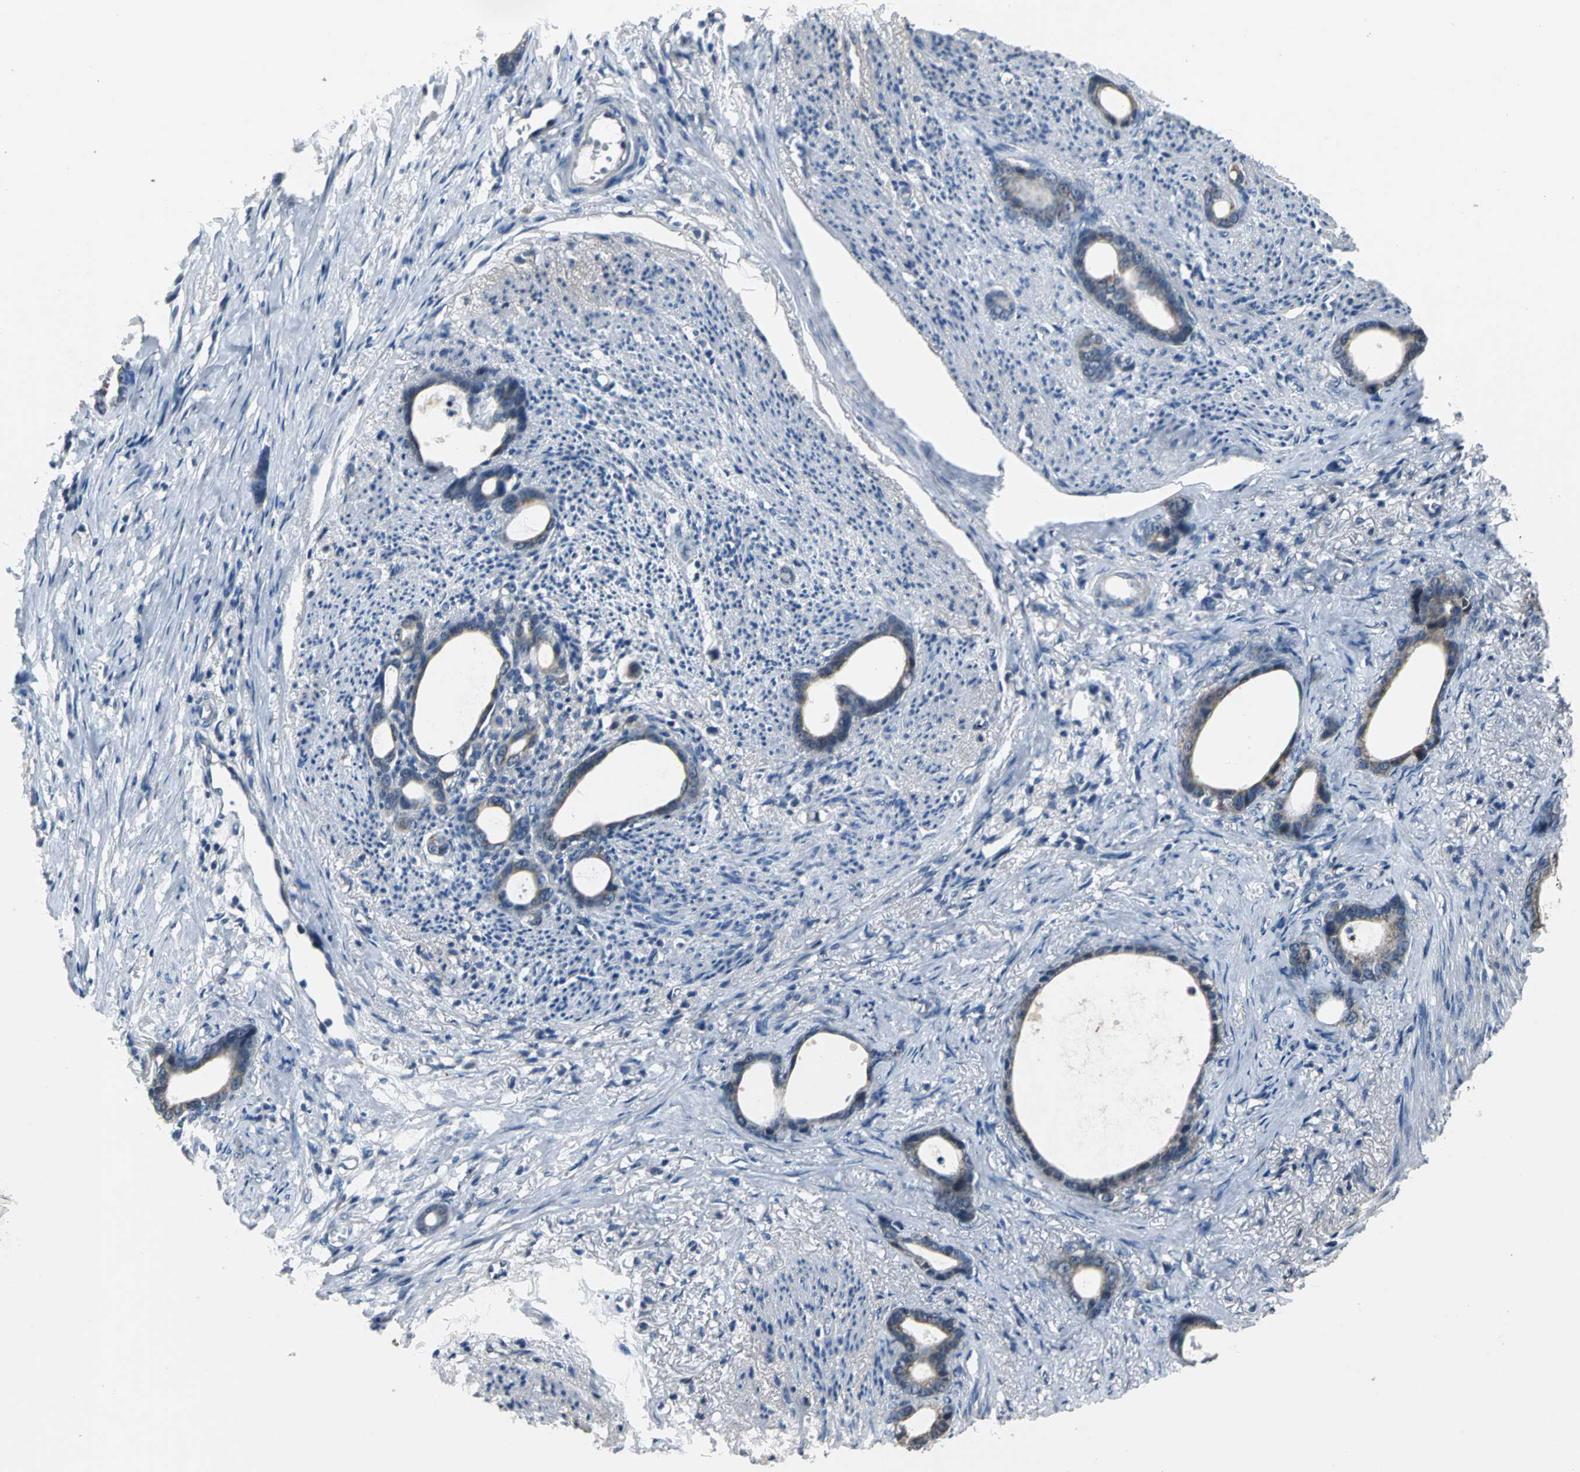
{"staining": {"intensity": "weak", "quantity": "25%-75%", "location": "cytoplasmic/membranous"}, "tissue": "stomach cancer", "cell_type": "Tumor cells", "image_type": "cancer", "snomed": [{"axis": "morphology", "description": "Adenocarcinoma, NOS"}, {"axis": "topography", "description": "Stomach"}], "caption": "Brown immunohistochemical staining in human stomach cancer (adenocarcinoma) demonstrates weak cytoplasmic/membranous staining in about 25%-75% of tumor cells.", "gene": "JADE3", "patient": {"sex": "female", "age": 75}}